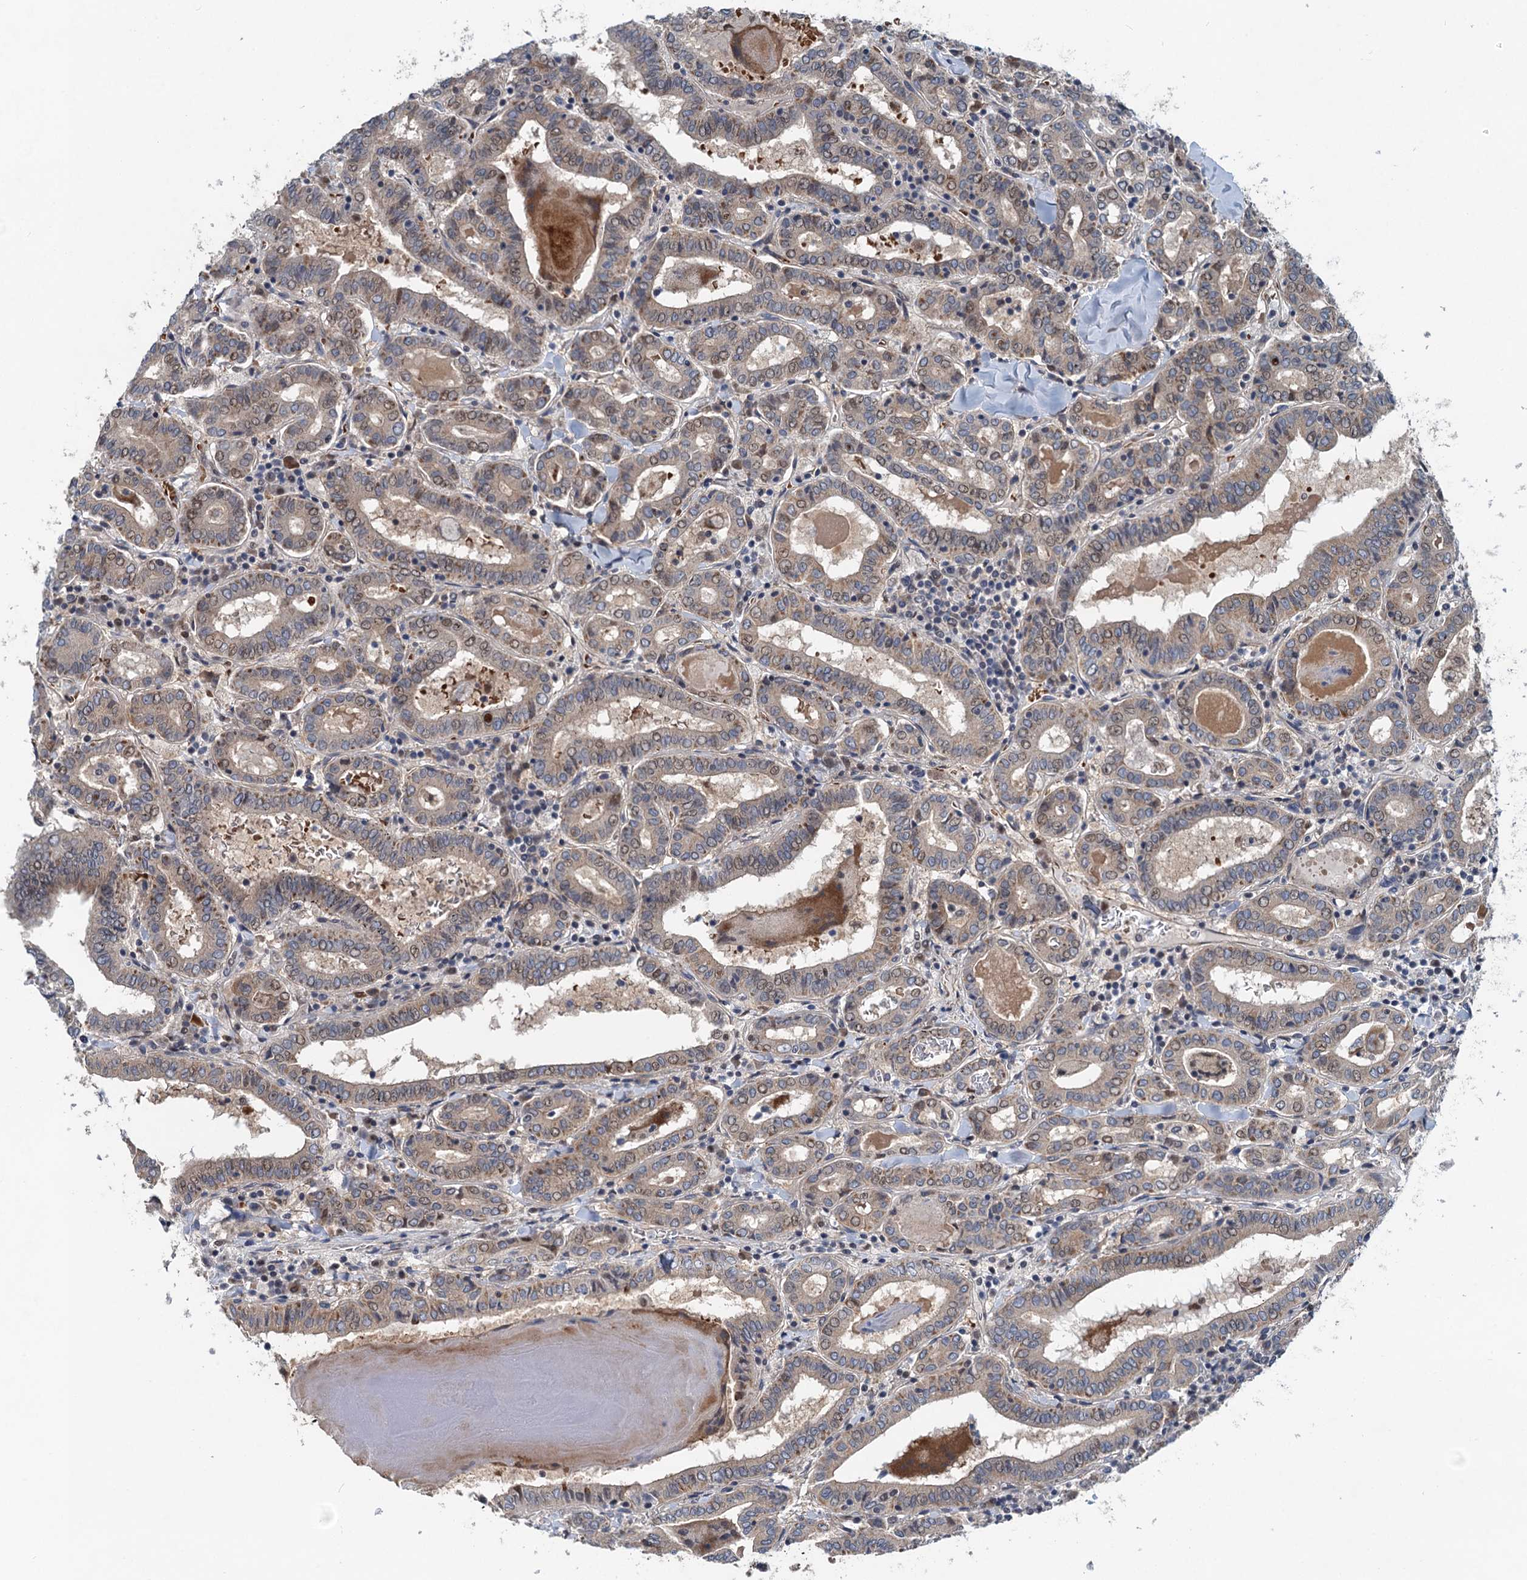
{"staining": {"intensity": "weak", "quantity": ">75%", "location": "cytoplasmic/membranous,nuclear"}, "tissue": "thyroid cancer", "cell_type": "Tumor cells", "image_type": "cancer", "snomed": [{"axis": "morphology", "description": "Papillary adenocarcinoma, NOS"}, {"axis": "topography", "description": "Thyroid gland"}], "caption": "A brown stain shows weak cytoplasmic/membranous and nuclear positivity of a protein in thyroid cancer (papillary adenocarcinoma) tumor cells. Nuclei are stained in blue.", "gene": "NBEA", "patient": {"sex": "female", "age": 72}}